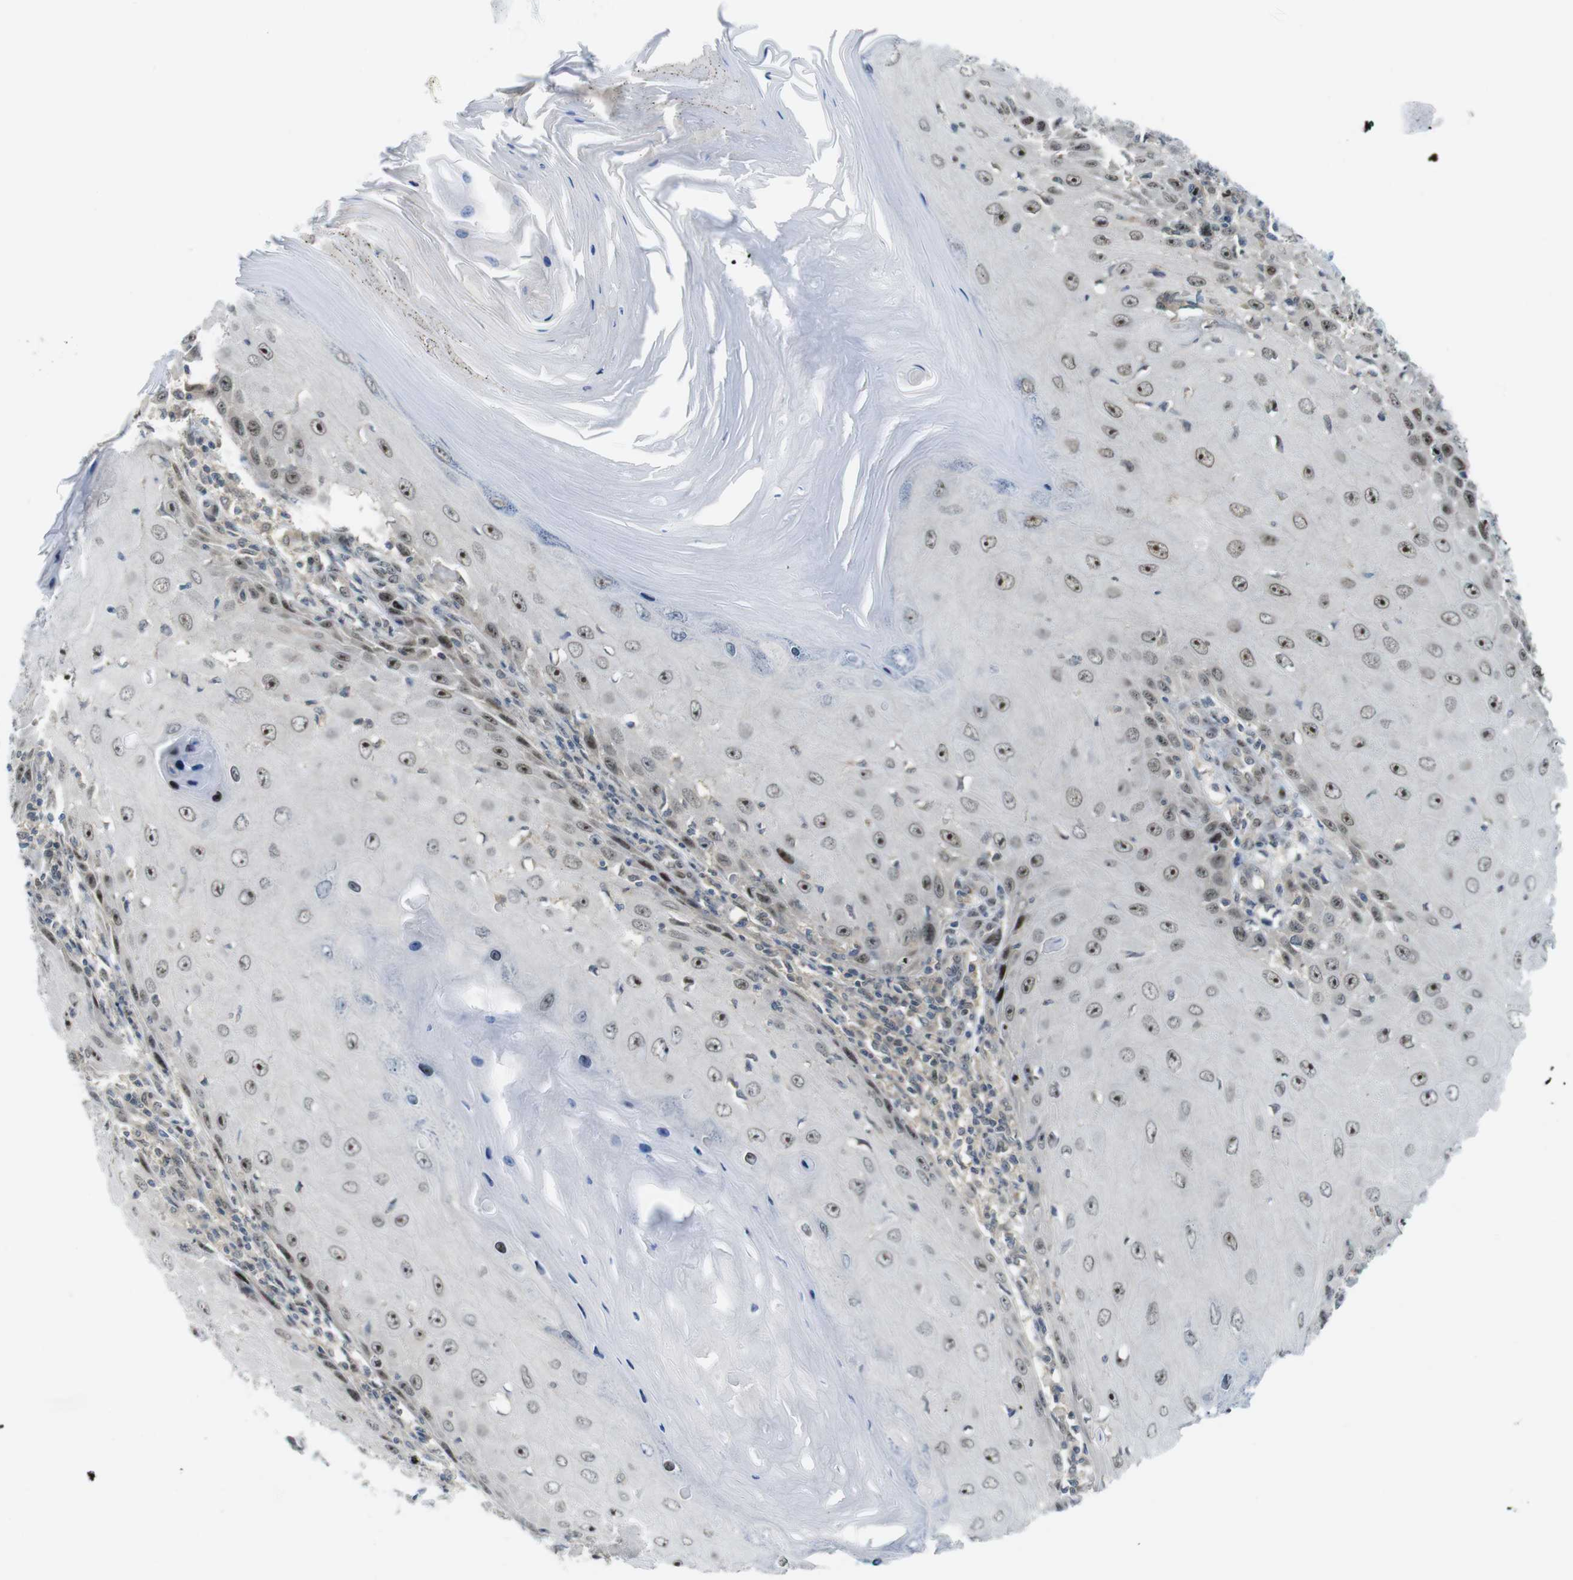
{"staining": {"intensity": "moderate", "quantity": ">75%", "location": "nuclear"}, "tissue": "skin cancer", "cell_type": "Tumor cells", "image_type": "cancer", "snomed": [{"axis": "morphology", "description": "Squamous cell carcinoma, NOS"}, {"axis": "topography", "description": "Skin"}], "caption": "A medium amount of moderate nuclear positivity is seen in about >75% of tumor cells in skin cancer tissue.", "gene": "RCC1", "patient": {"sex": "female", "age": 73}}